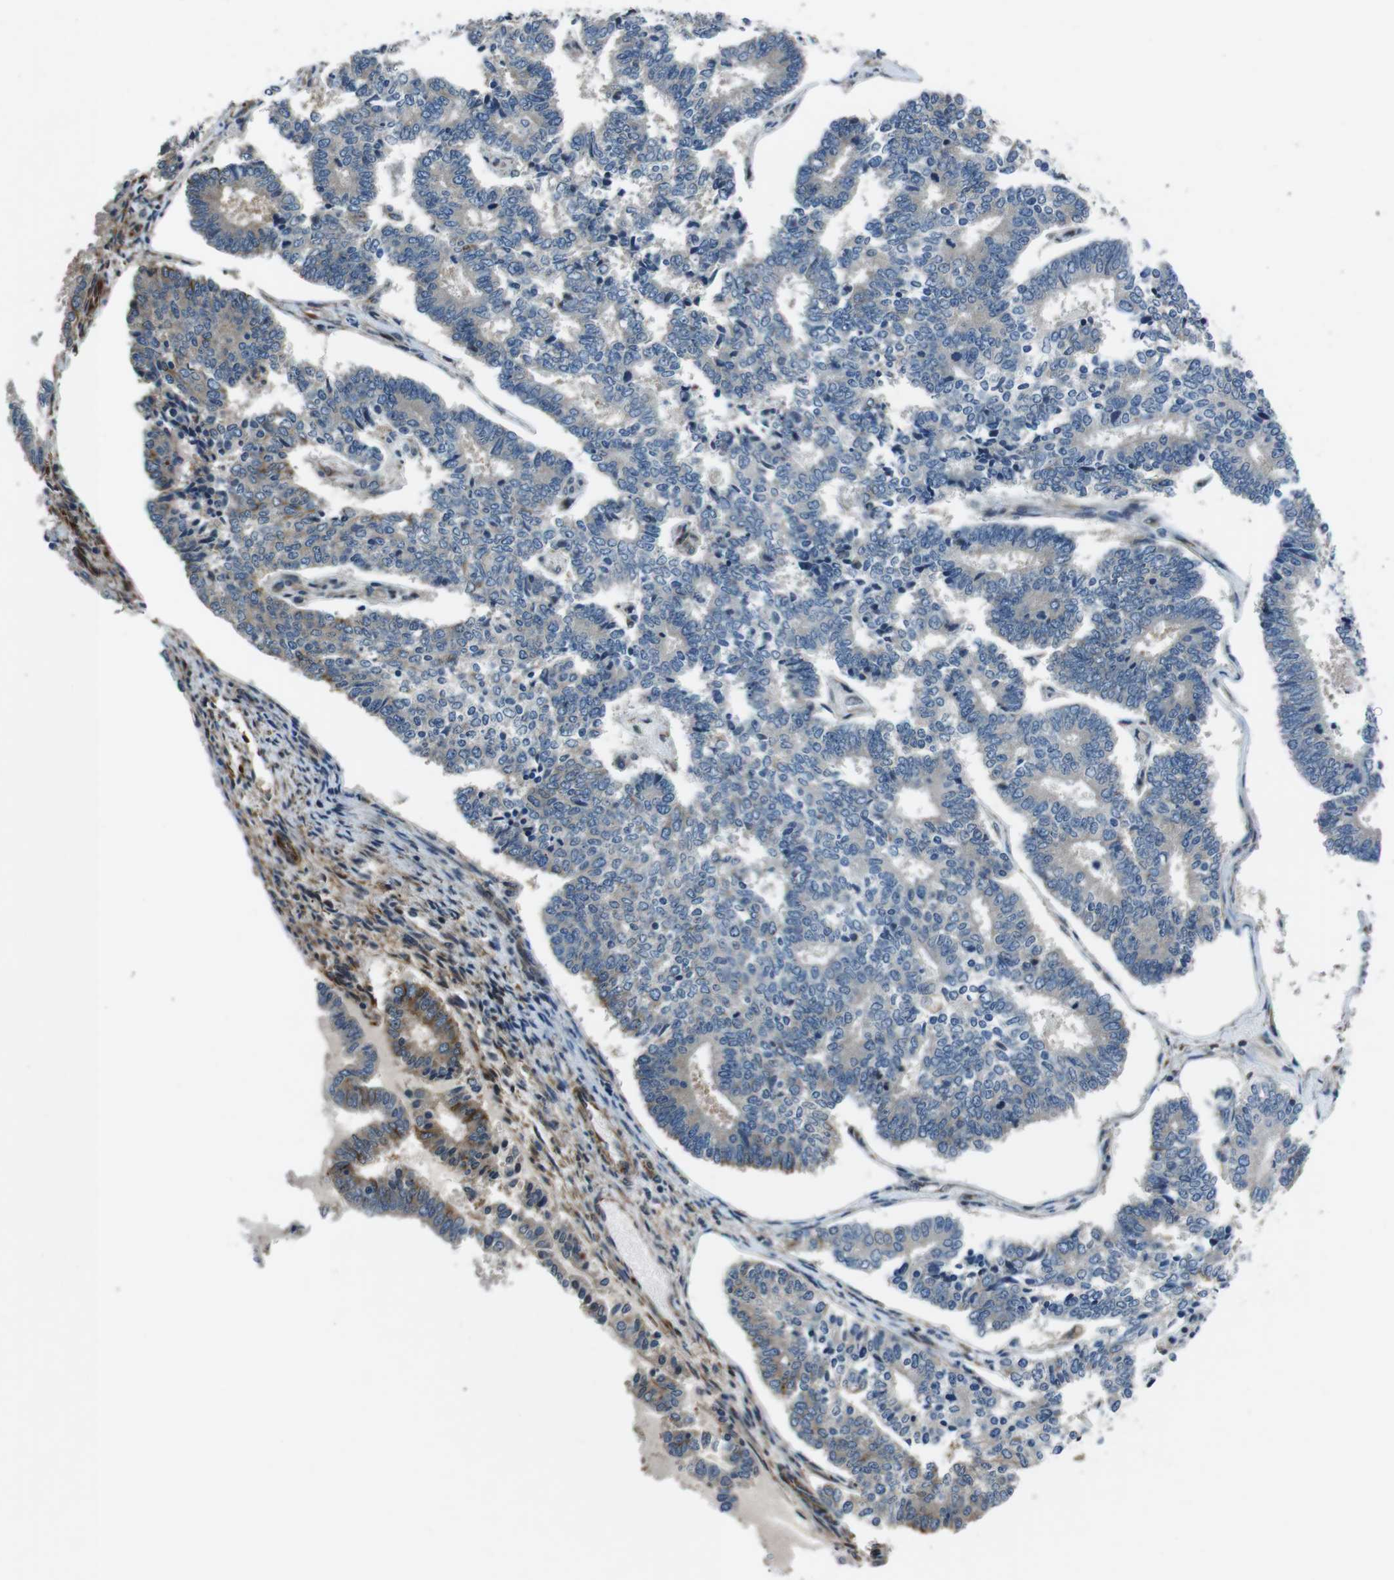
{"staining": {"intensity": "moderate", "quantity": "<25%", "location": "cytoplasmic/membranous"}, "tissue": "endometrial cancer", "cell_type": "Tumor cells", "image_type": "cancer", "snomed": [{"axis": "morphology", "description": "Adenocarcinoma, NOS"}, {"axis": "topography", "description": "Endometrium"}], "caption": "Human endometrial cancer stained for a protein (brown) exhibits moderate cytoplasmic/membranous positive staining in about <25% of tumor cells.", "gene": "LRRC49", "patient": {"sex": "female", "age": 70}}